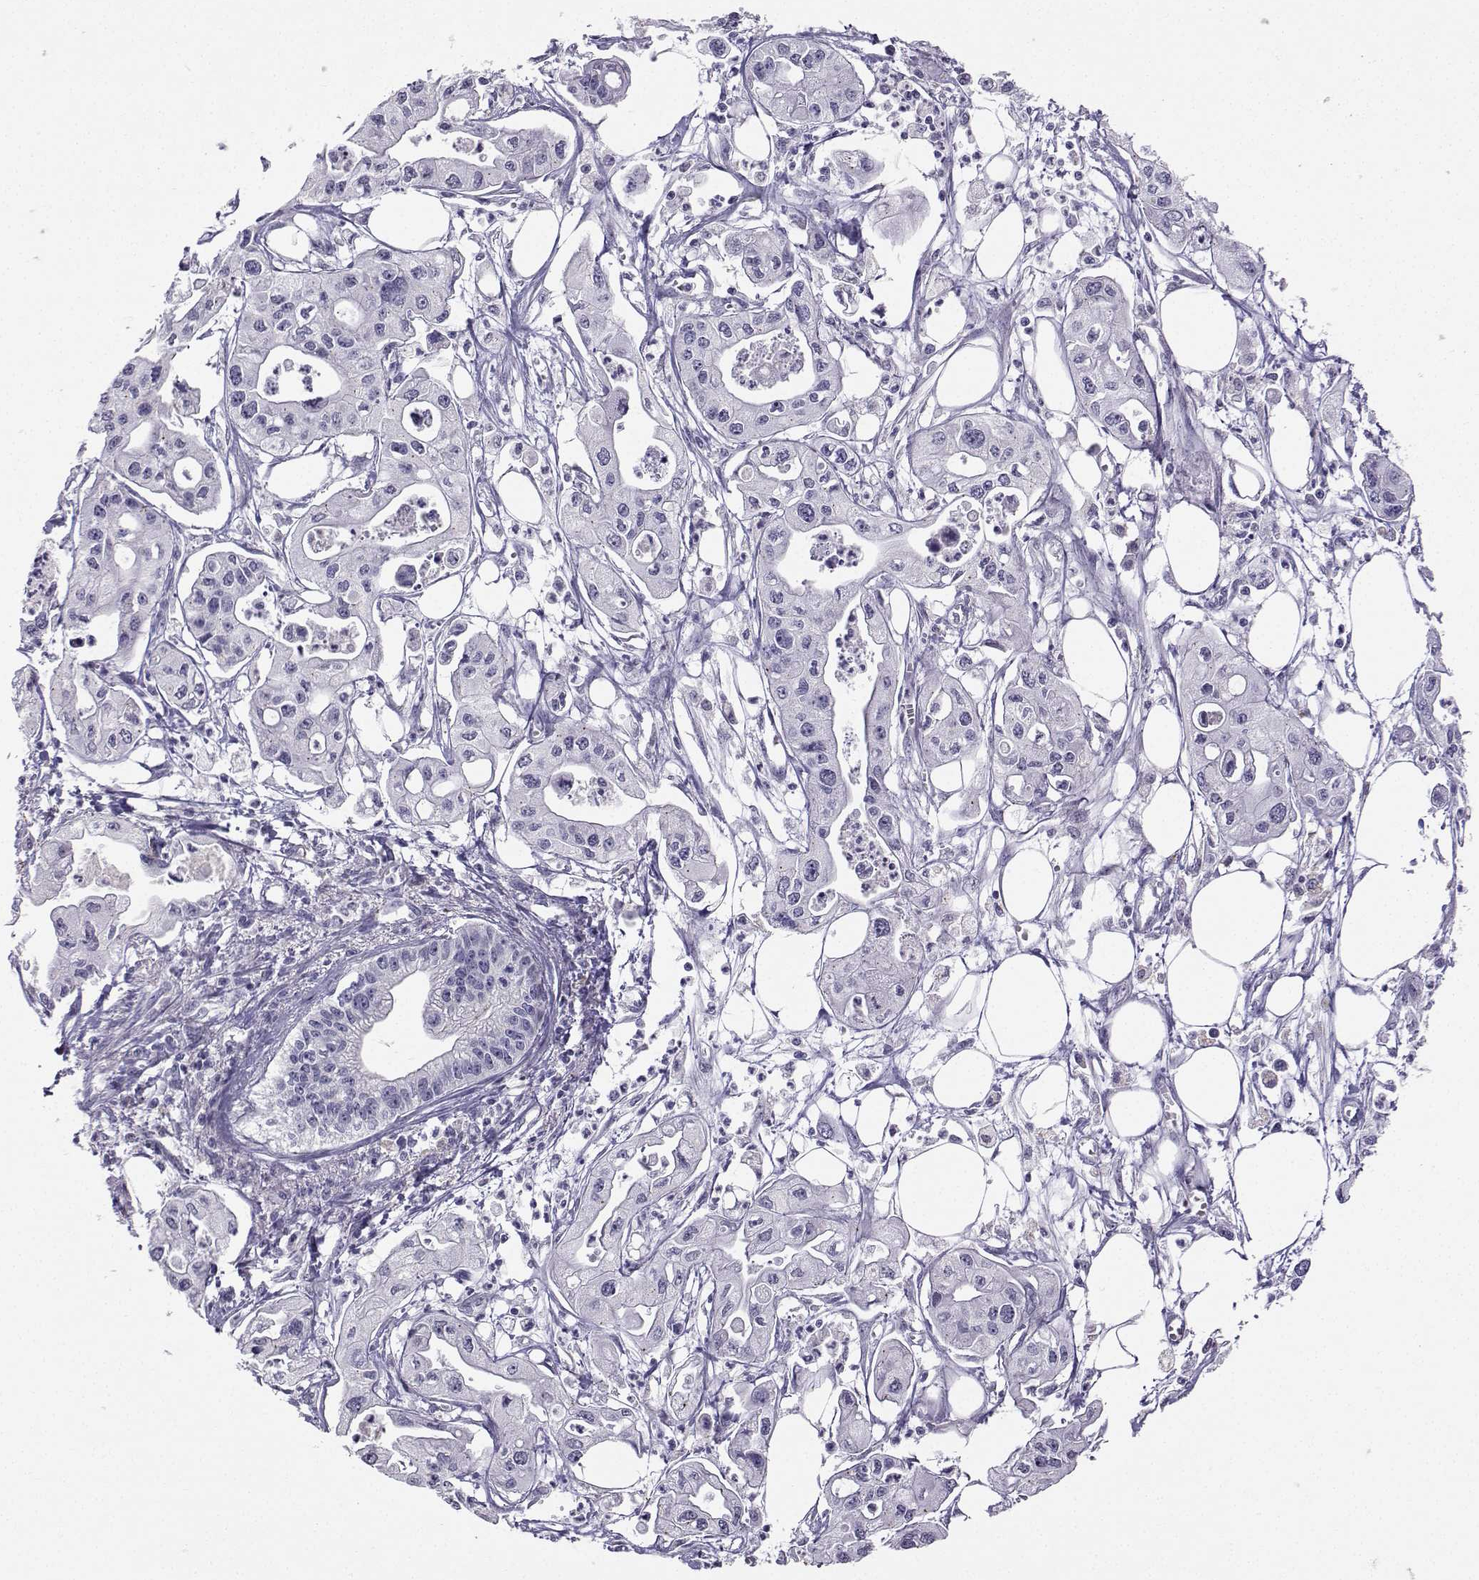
{"staining": {"intensity": "negative", "quantity": "none", "location": "none"}, "tissue": "pancreatic cancer", "cell_type": "Tumor cells", "image_type": "cancer", "snomed": [{"axis": "morphology", "description": "Adenocarcinoma, NOS"}, {"axis": "topography", "description": "Pancreas"}], "caption": "Protein analysis of adenocarcinoma (pancreatic) demonstrates no significant expression in tumor cells. Nuclei are stained in blue.", "gene": "TBR1", "patient": {"sex": "male", "age": 70}}